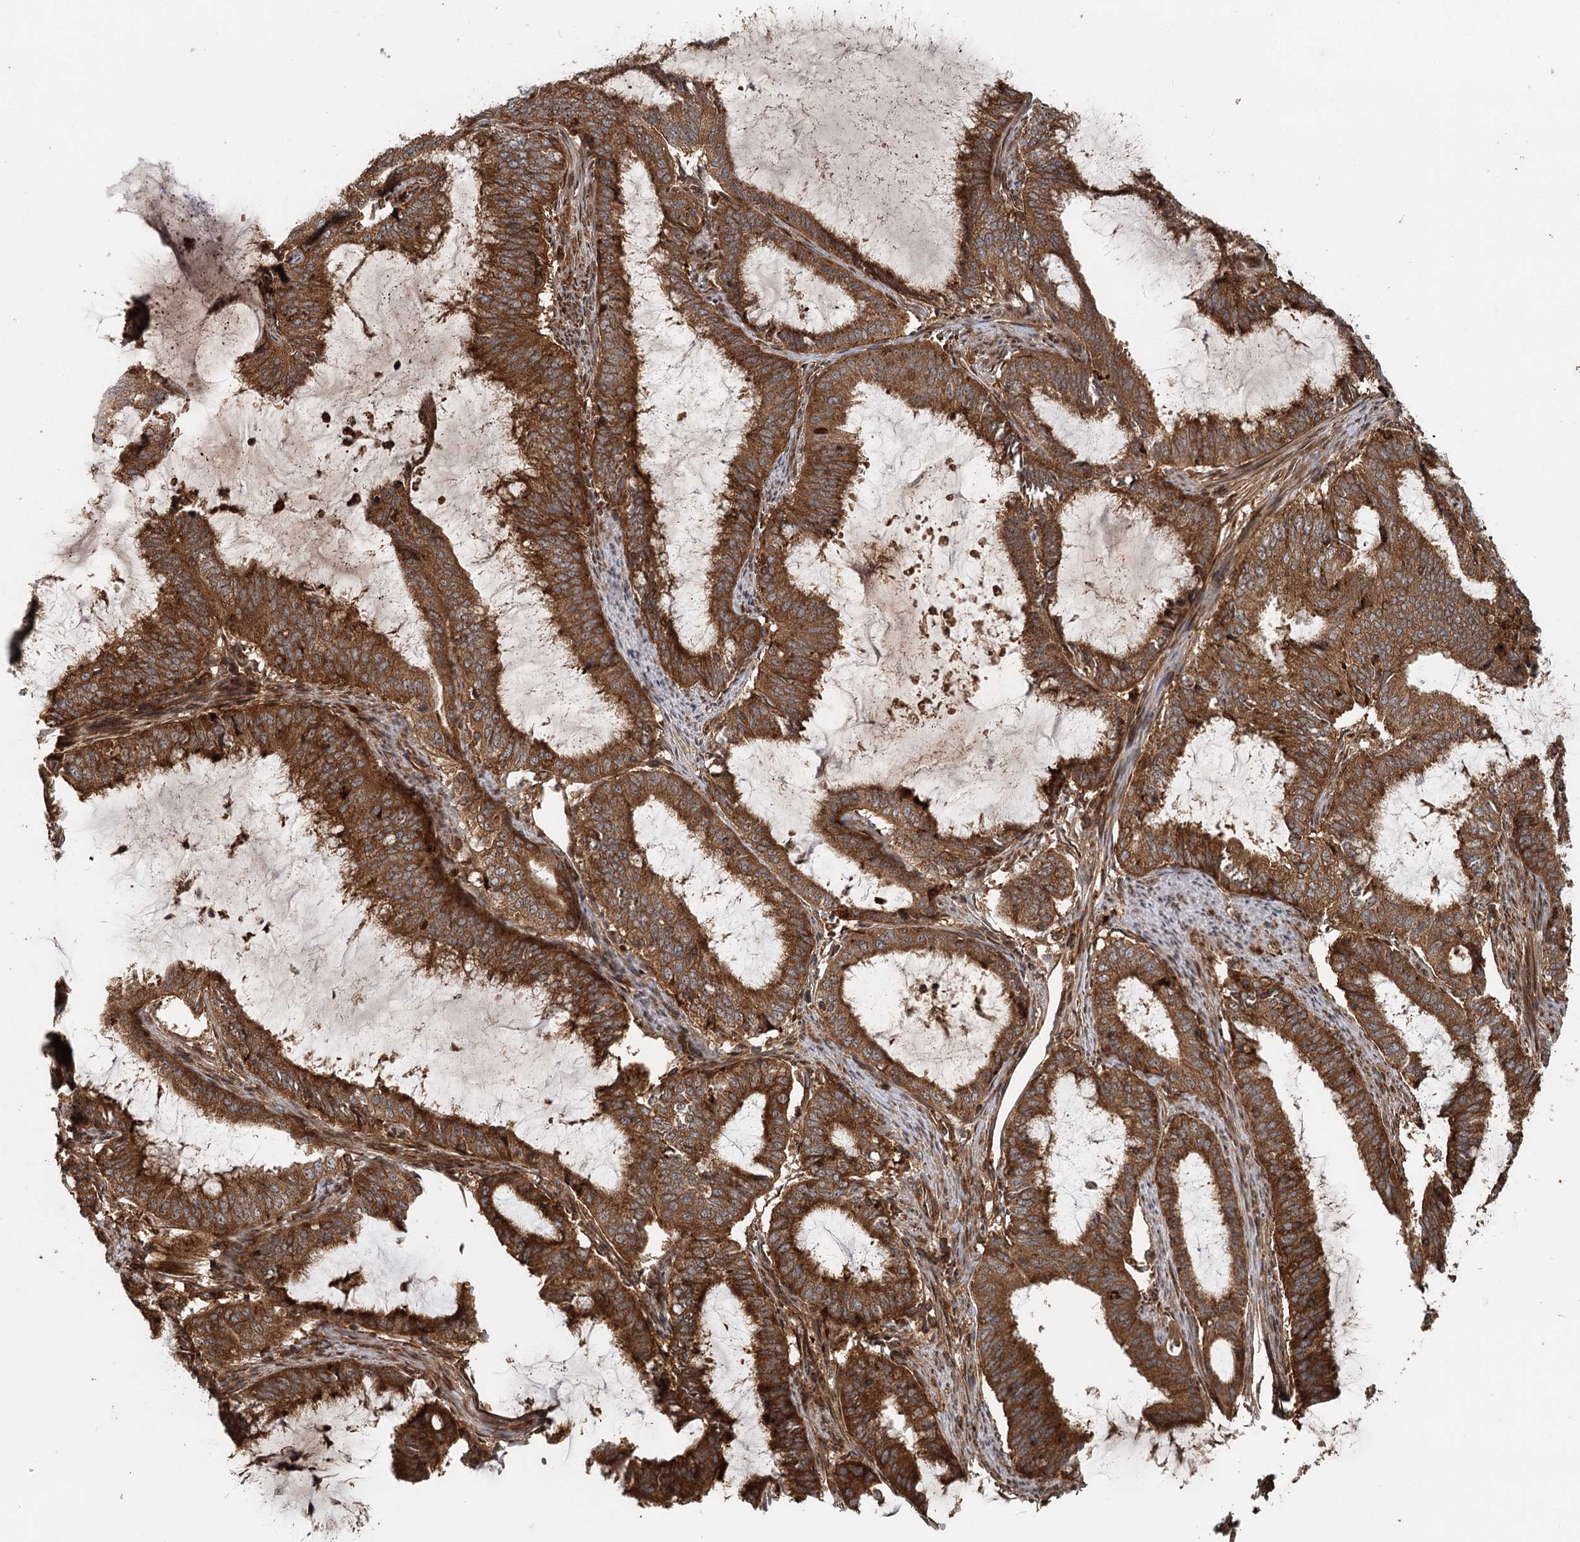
{"staining": {"intensity": "strong", "quantity": ">75%", "location": "cytoplasmic/membranous"}, "tissue": "endometrial cancer", "cell_type": "Tumor cells", "image_type": "cancer", "snomed": [{"axis": "morphology", "description": "Adenocarcinoma, NOS"}, {"axis": "topography", "description": "Endometrium"}], "caption": "The photomicrograph exhibits a brown stain indicating the presence of a protein in the cytoplasmic/membranous of tumor cells in adenocarcinoma (endometrial). Nuclei are stained in blue.", "gene": "RNF111", "patient": {"sex": "female", "age": 51}}